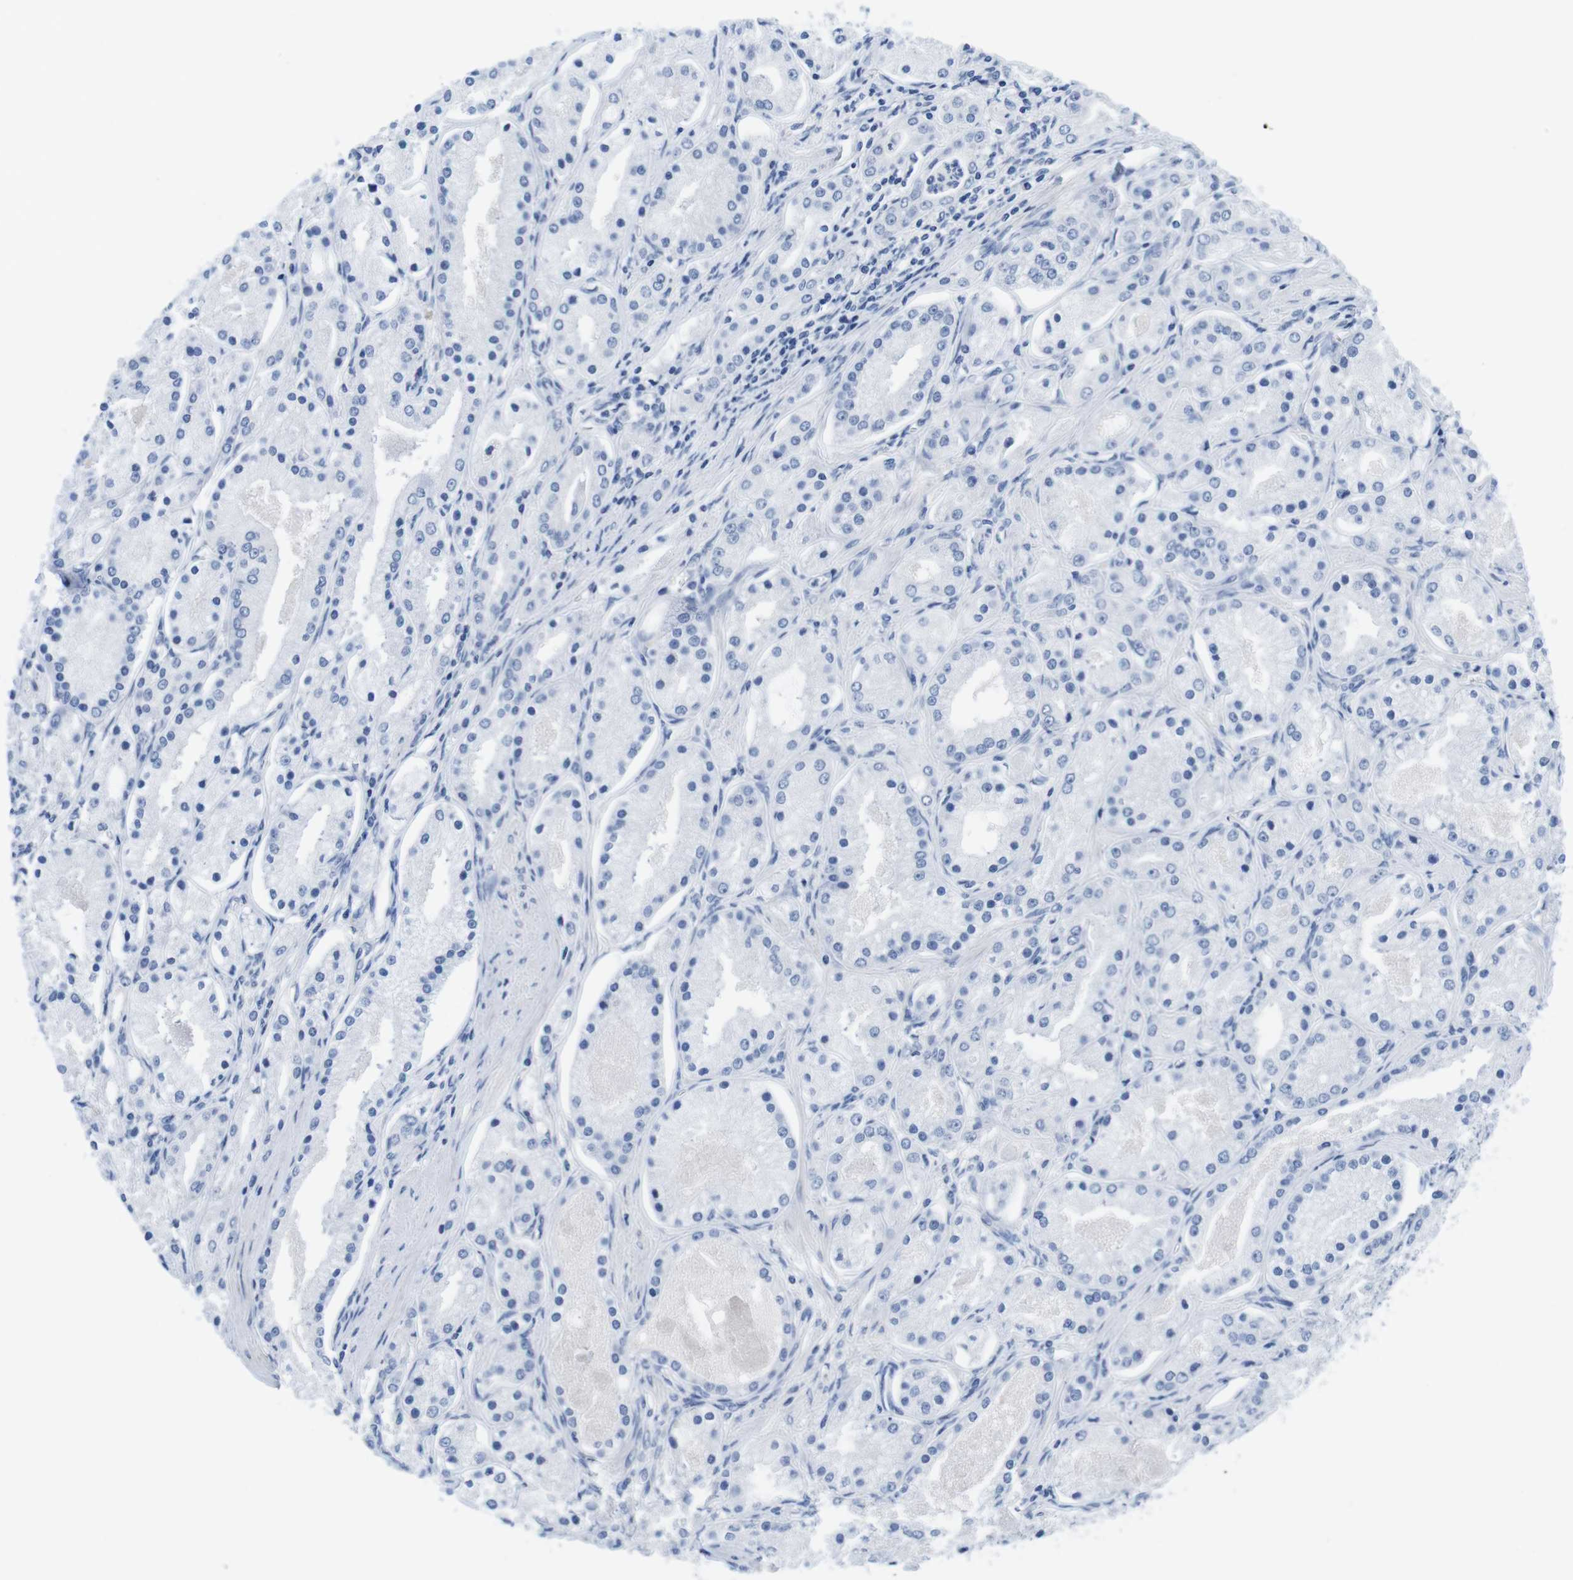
{"staining": {"intensity": "negative", "quantity": "none", "location": "none"}, "tissue": "prostate cancer", "cell_type": "Tumor cells", "image_type": "cancer", "snomed": [{"axis": "morphology", "description": "Adenocarcinoma, High grade"}, {"axis": "topography", "description": "Prostate"}], "caption": "An immunohistochemistry micrograph of prostate adenocarcinoma (high-grade) is shown. There is no staining in tumor cells of prostate adenocarcinoma (high-grade).", "gene": "MAP6", "patient": {"sex": "male", "age": 66}}